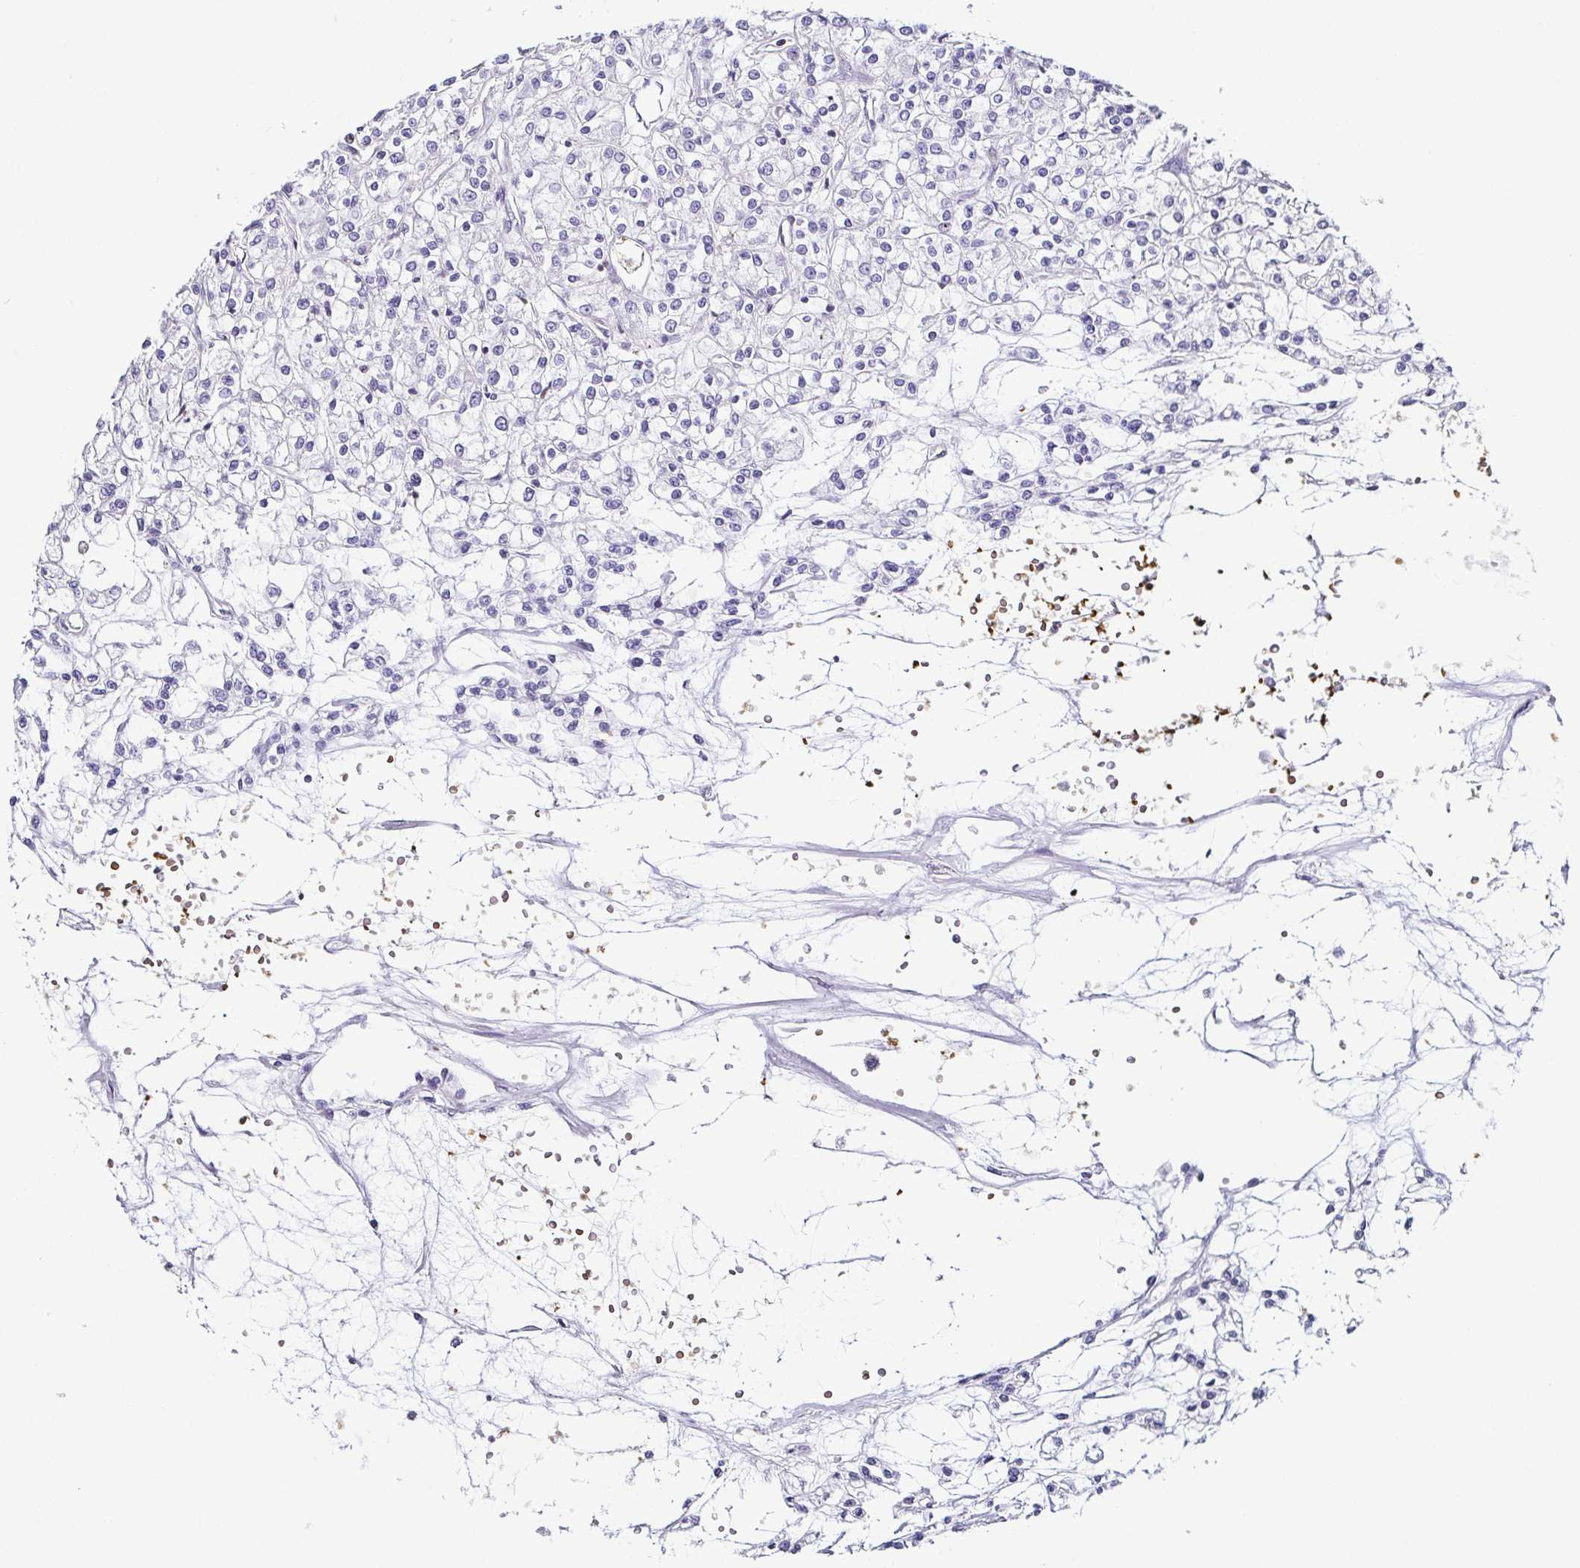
{"staining": {"intensity": "negative", "quantity": "none", "location": "none"}, "tissue": "renal cancer", "cell_type": "Tumor cells", "image_type": "cancer", "snomed": [{"axis": "morphology", "description": "Adenocarcinoma, NOS"}, {"axis": "topography", "description": "Kidney"}], "caption": "A high-resolution histopathology image shows immunohistochemistry (IHC) staining of renal cancer (adenocarcinoma), which exhibits no significant staining in tumor cells.", "gene": "FAM162B", "patient": {"sex": "female", "age": 59}}